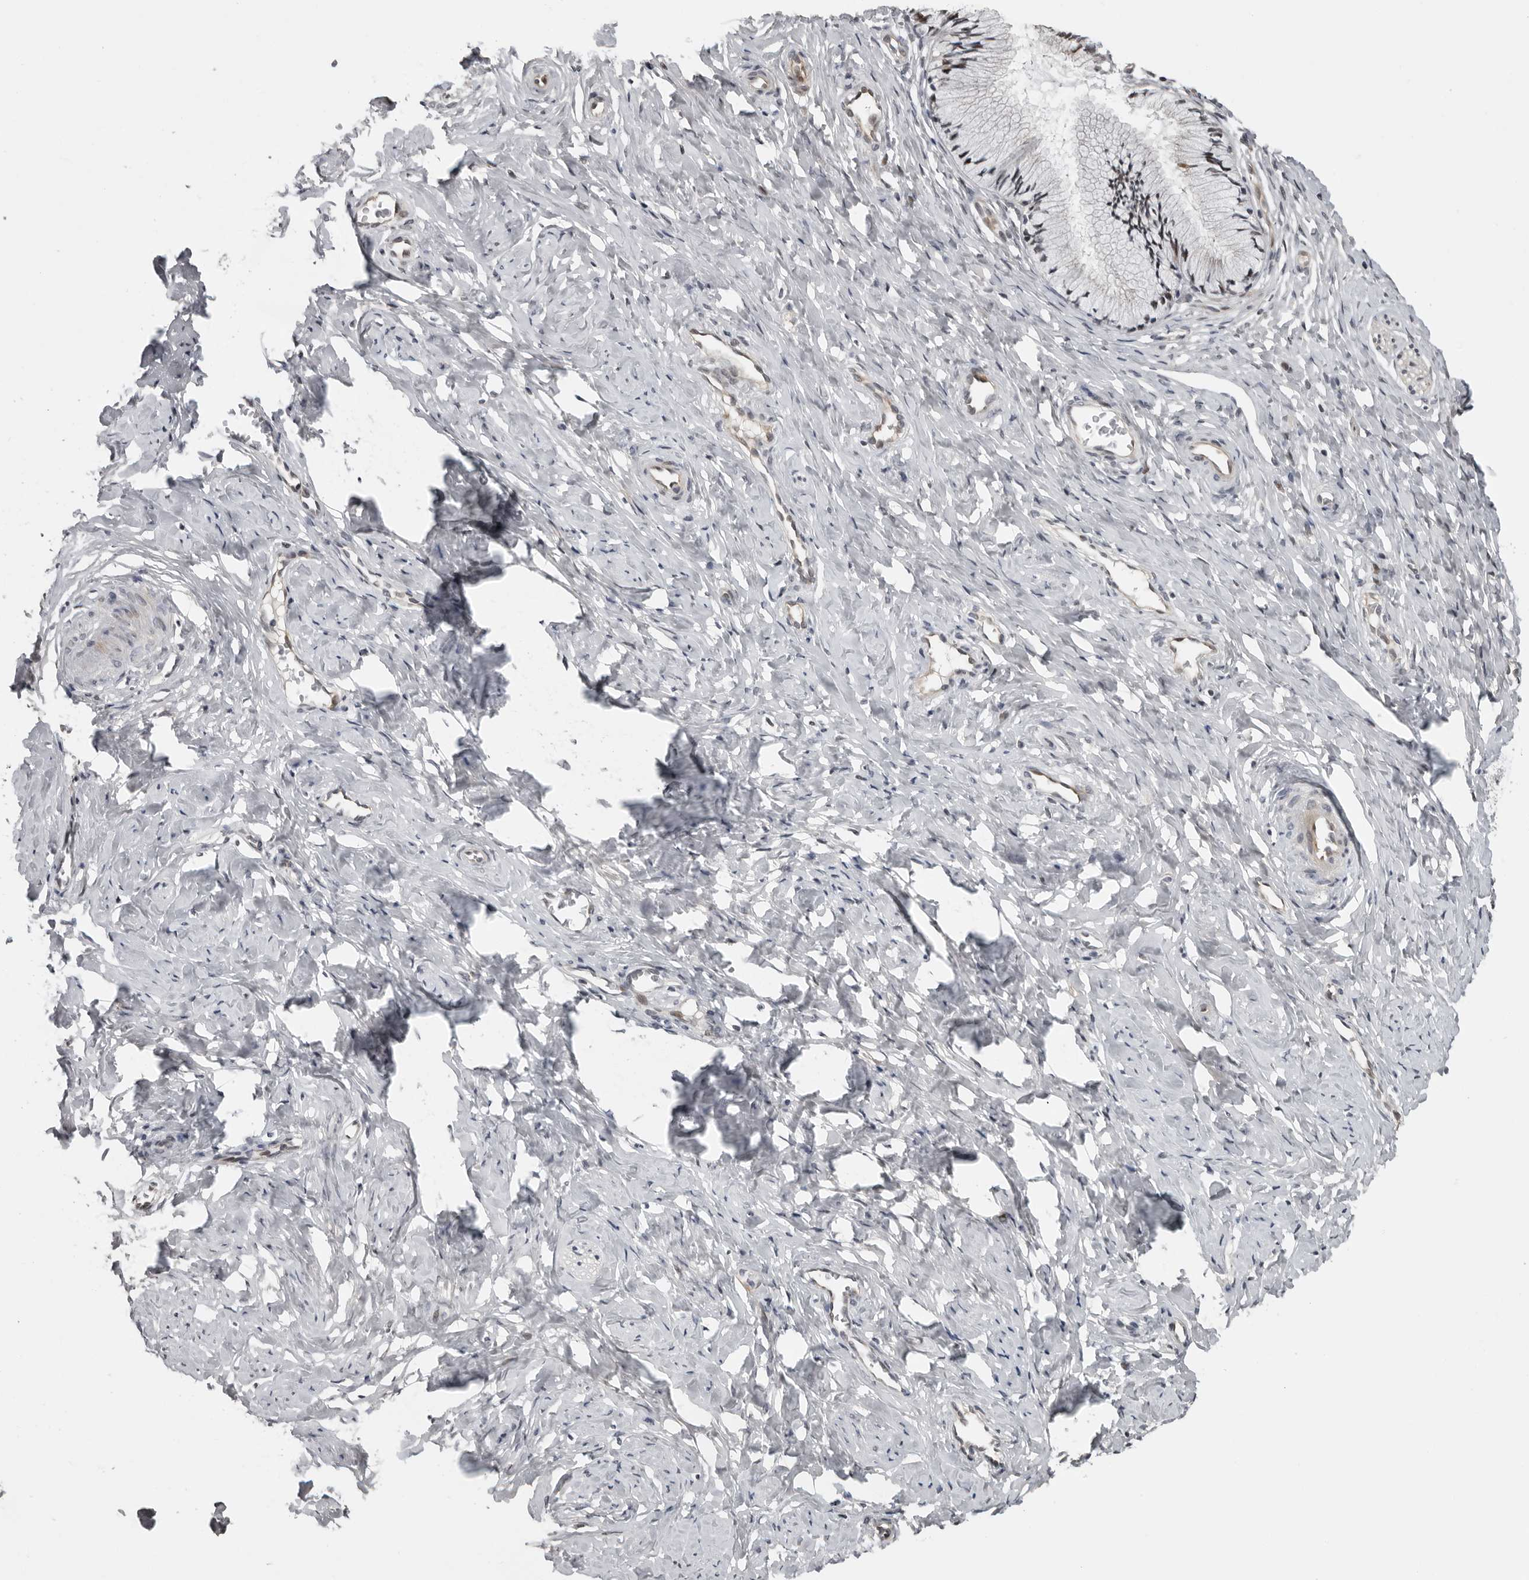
{"staining": {"intensity": "negative", "quantity": "none", "location": "none"}, "tissue": "cervix", "cell_type": "Glandular cells", "image_type": "normal", "snomed": [{"axis": "morphology", "description": "Normal tissue, NOS"}, {"axis": "topography", "description": "Cervix"}], "caption": "This is a photomicrograph of immunohistochemistry staining of benign cervix, which shows no expression in glandular cells. Brightfield microscopy of immunohistochemistry stained with DAB (3,3'-diaminobenzidine) (brown) and hematoxylin (blue), captured at high magnification.", "gene": "PRRX2", "patient": {"sex": "female", "age": 27}}